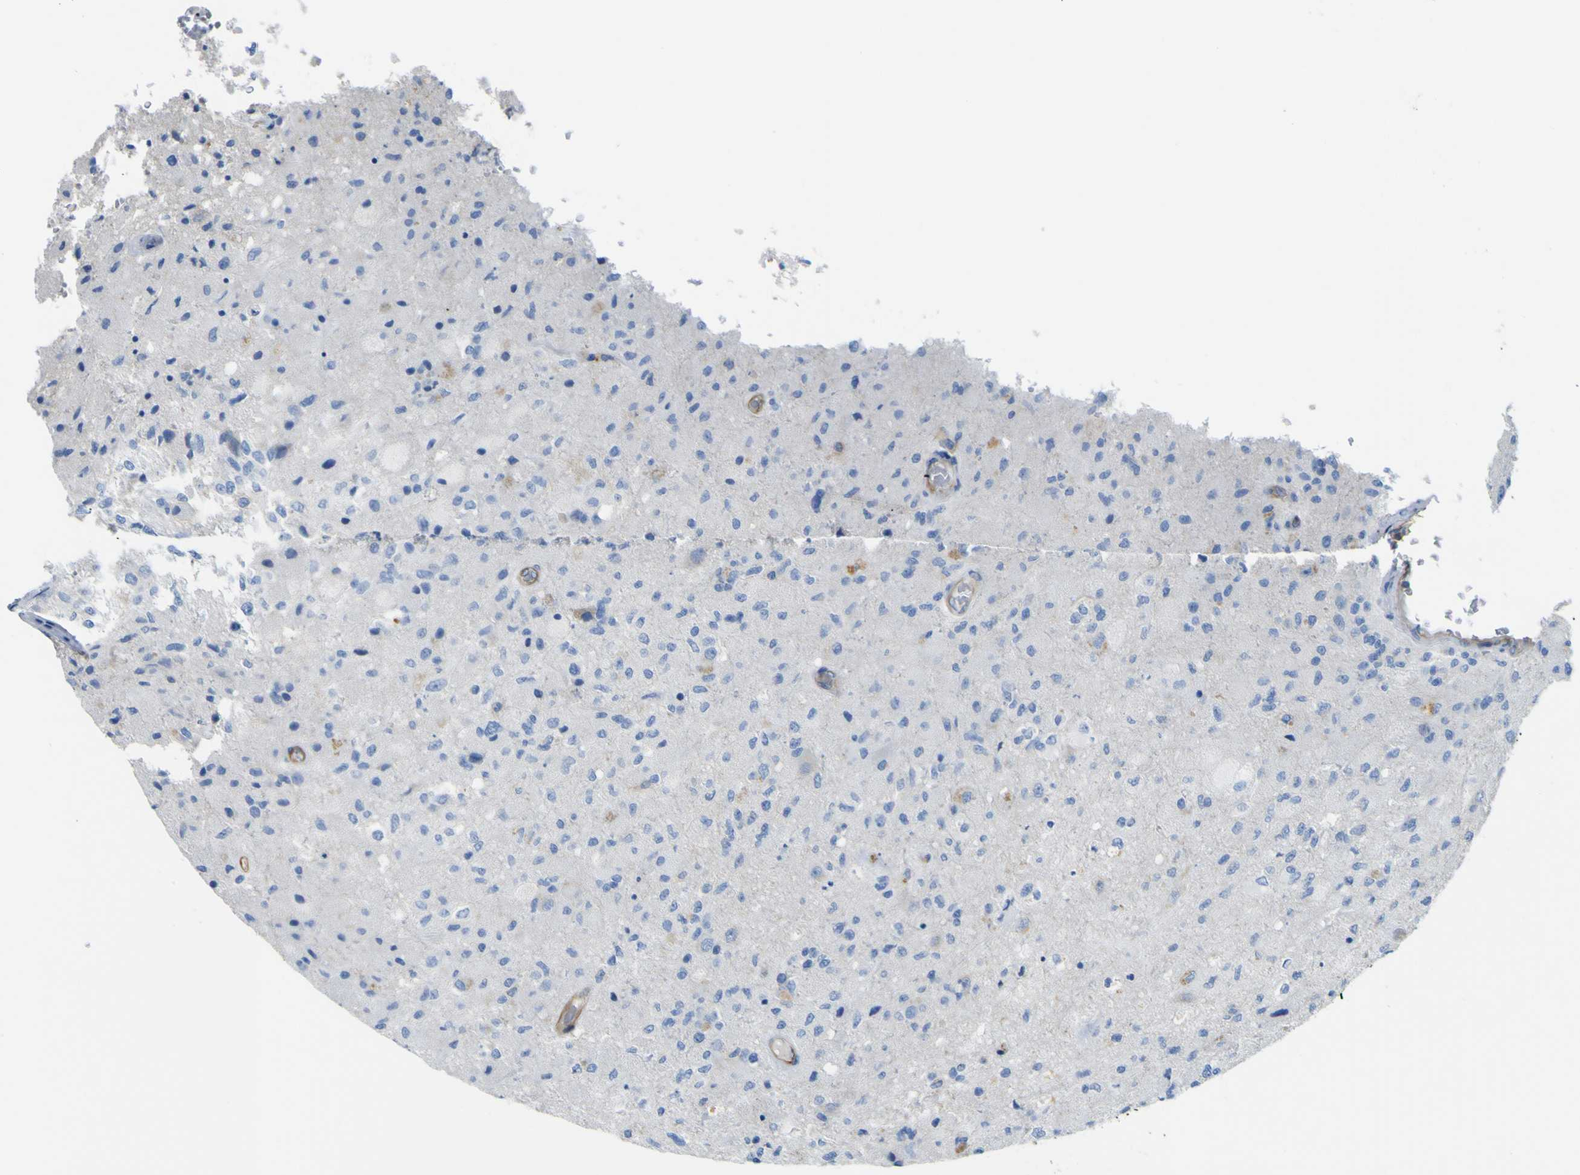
{"staining": {"intensity": "negative", "quantity": "none", "location": "none"}, "tissue": "glioma", "cell_type": "Tumor cells", "image_type": "cancer", "snomed": [{"axis": "morphology", "description": "Normal tissue, NOS"}, {"axis": "morphology", "description": "Glioma, malignant, High grade"}, {"axis": "topography", "description": "Cerebral cortex"}], "caption": "This image is of malignant glioma (high-grade) stained with immunohistochemistry to label a protein in brown with the nuclei are counter-stained blue. There is no positivity in tumor cells.", "gene": "CD93", "patient": {"sex": "male", "age": 77}}